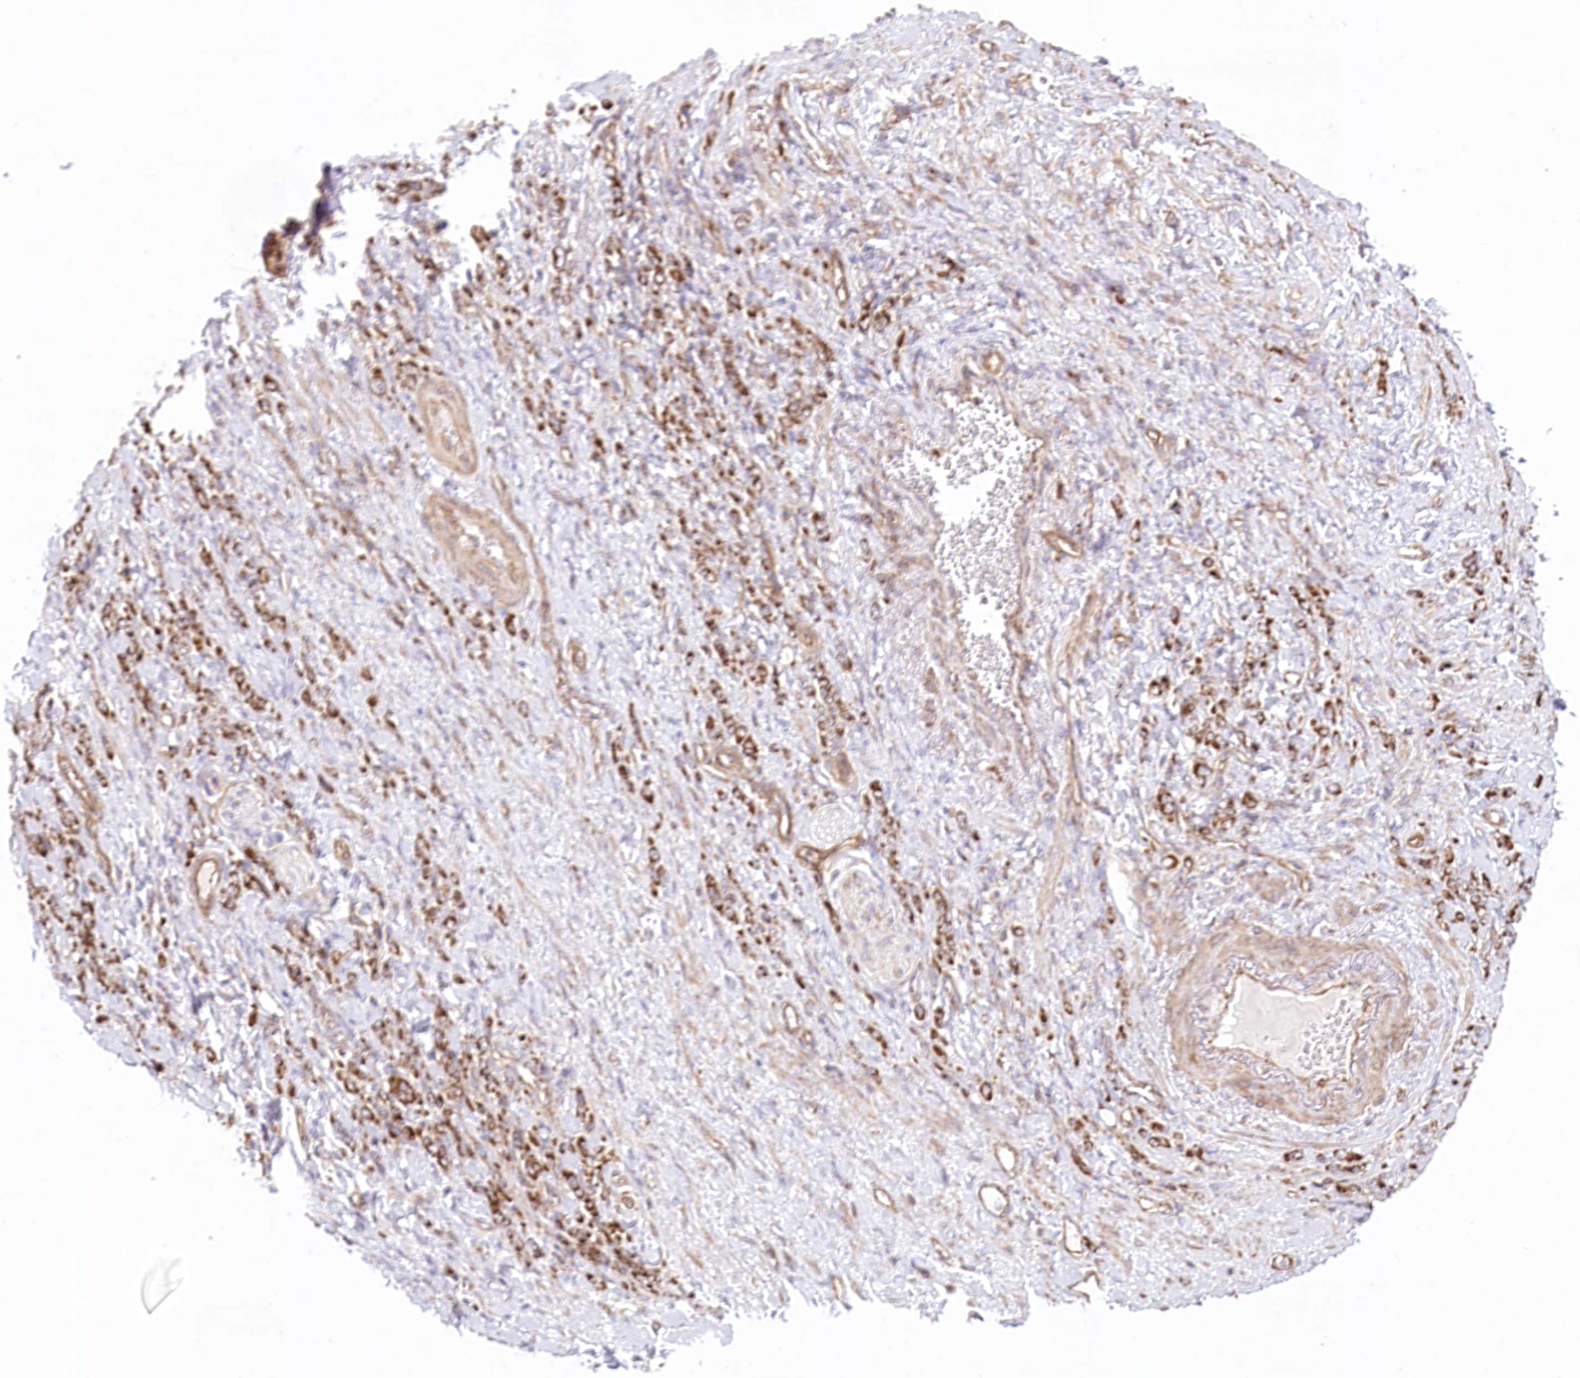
{"staining": {"intensity": "strong", "quantity": ">75%", "location": "cytoplasmic/membranous"}, "tissue": "stomach cancer", "cell_type": "Tumor cells", "image_type": "cancer", "snomed": [{"axis": "morphology", "description": "Normal tissue, NOS"}, {"axis": "morphology", "description": "Adenocarcinoma, NOS"}, {"axis": "topography", "description": "Stomach"}], "caption": "Immunohistochemistry (IHC) micrograph of neoplastic tissue: adenocarcinoma (stomach) stained using immunohistochemistry (IHC) demonstrates high levels of strong protein expression localized specifically in the cytoplasmic/membranous of tumor cells, appearing as a cytoplasmic/membranous brown color.", "gene": "UMPS", "patient": {"sex": "male", "age": 82}}